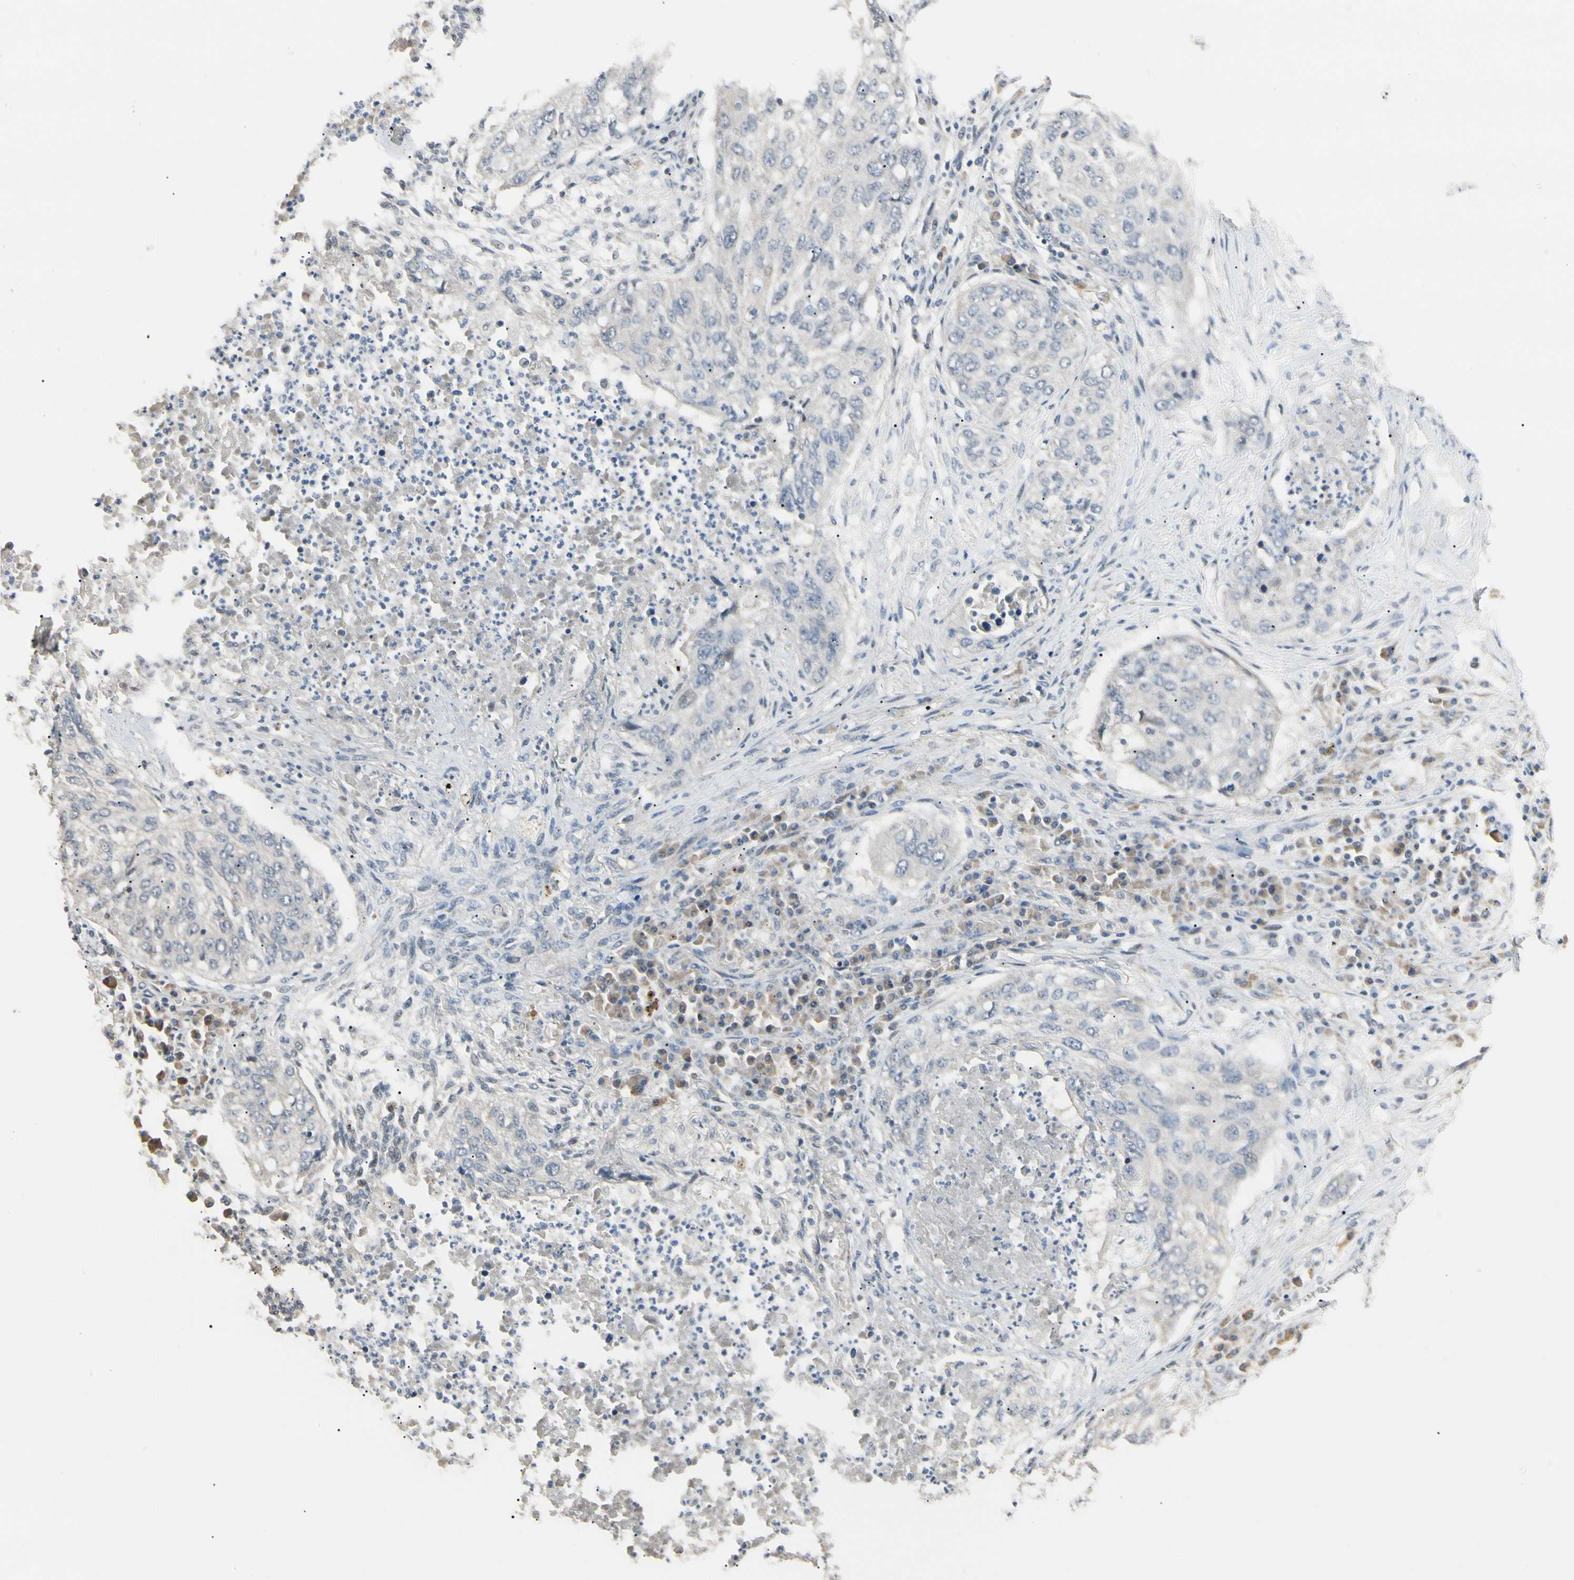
{"staining": {"intensity": "negative", "quantity": "none", "location": "none"}, "tissue": "lung cancer", "cell_type": "Tumor cells", "image_type": "cancer", "snomed": [{"axis": "morphology", "description": "Squamous cell carcinoma, NOS"}, {"axis": "topography", "description": "Lung"}], "caption": "Protein analysis of lung cancer (squamous cell carcinoma) shows no significant positivity in tumor cells. The staining is performed using DAB (3,3'-diaminobenzidine) brown chromogen with nuclei counter-stained in using hematoxylin.", "gene": "GNE", "patient": {"sex": "female", "age": 63}}